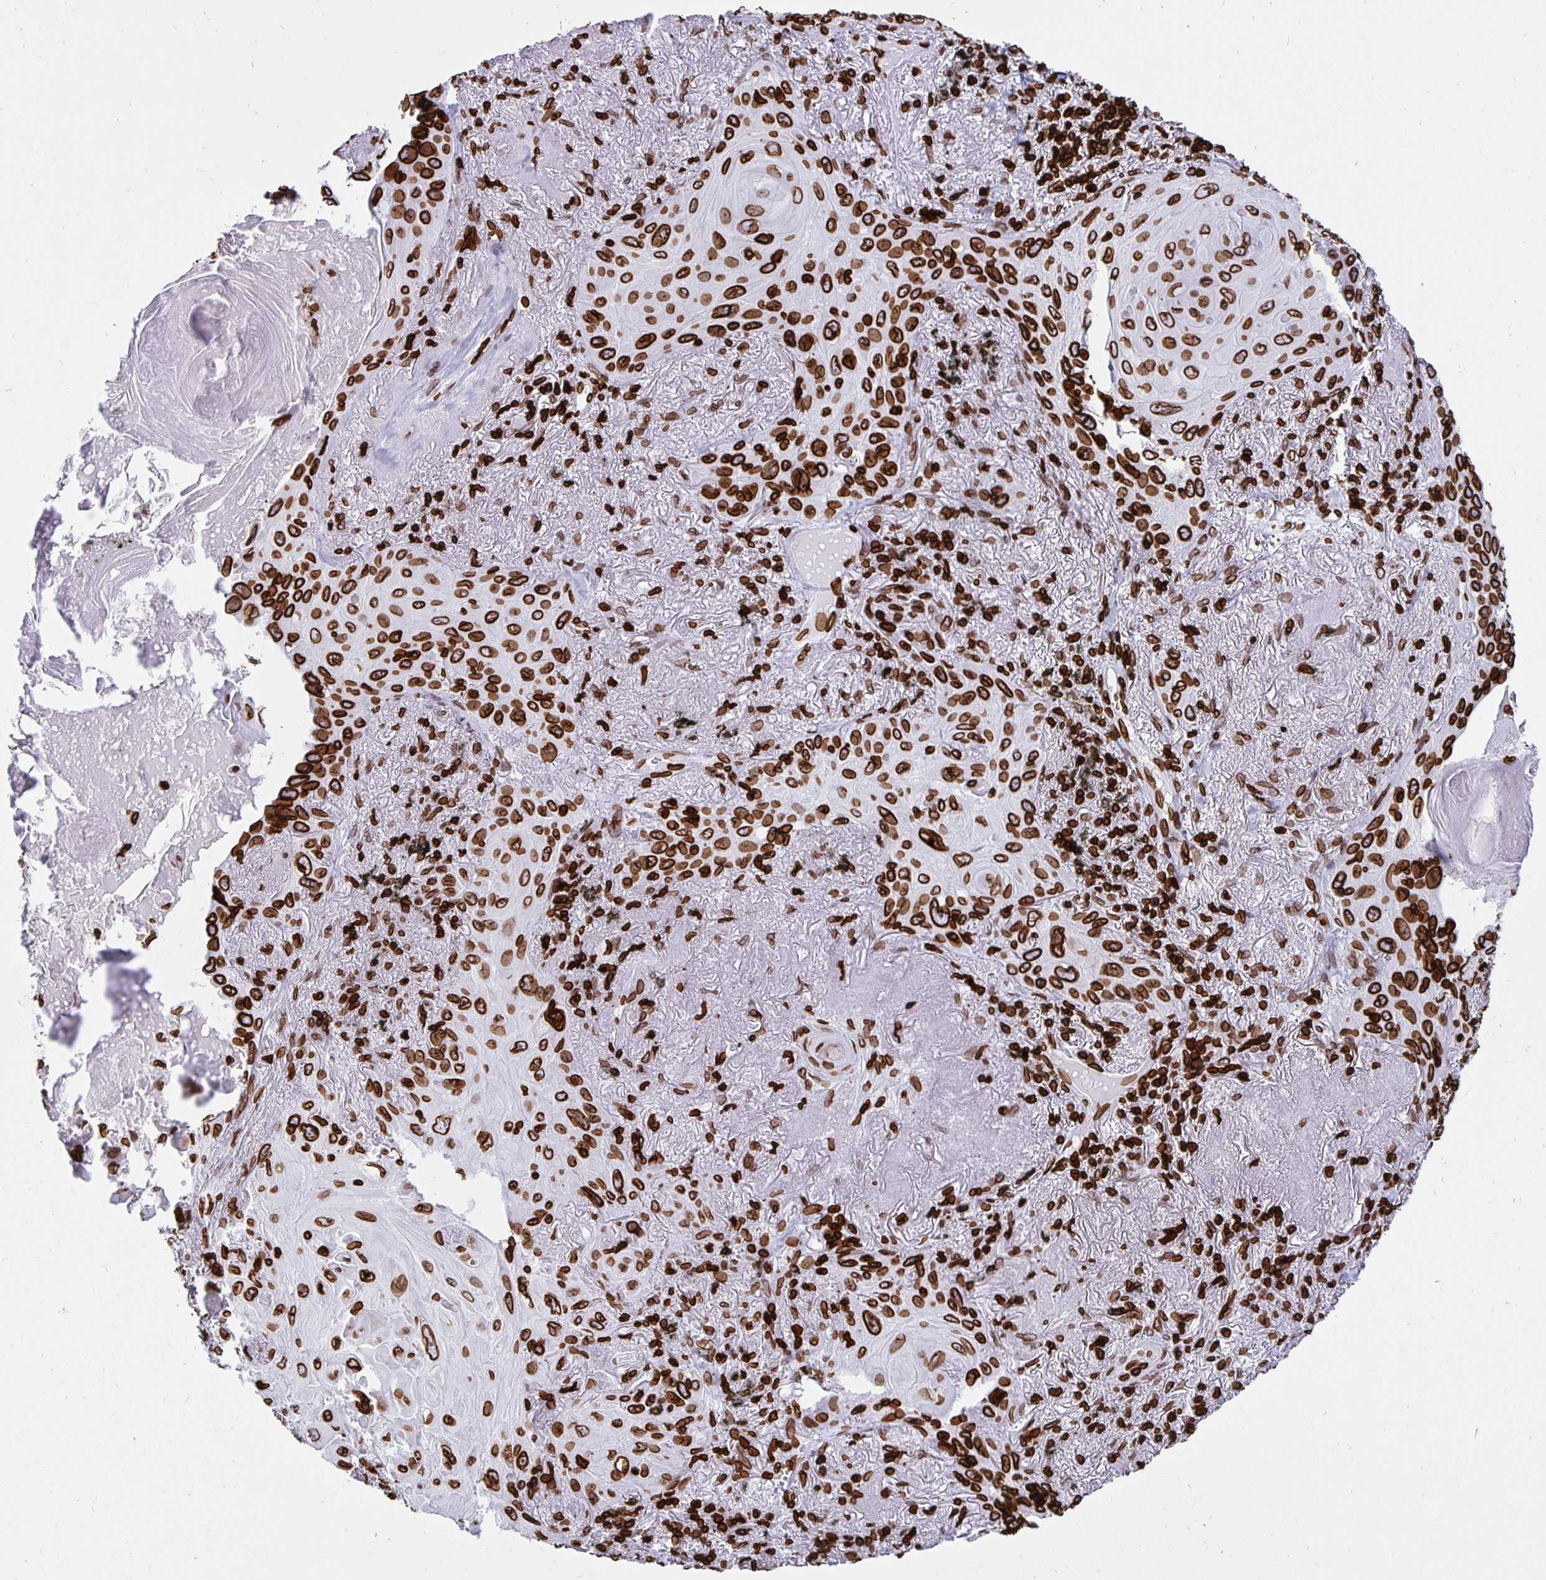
{"staining": {"intensity": "strong", "quantity": ">75%", "location": "cytoplasmic/membranous,nuclear"}, "tissue": "lung cancer", "cell_type": "Tumor cells", "image_type": "cancer", "snomed": [{"axis": "morphology", "description": "Squamous cell carcinoma, NOS"}, {"axis": "topography", "description": "Lung"}], "caption": "High-magnification brightfield microscopy of lung squamous cell carcinoma stained with DAB (3,3'-diaminobenzidine) (brown) and counterstained with hematoxylin (blue). tumor cells exhibit strong cytoplasmic/membranous and nuclear positivity is present in approximately>75% of cells.", "gene": "LMNB1", "patient": {"sex": "male", "age": 79}}